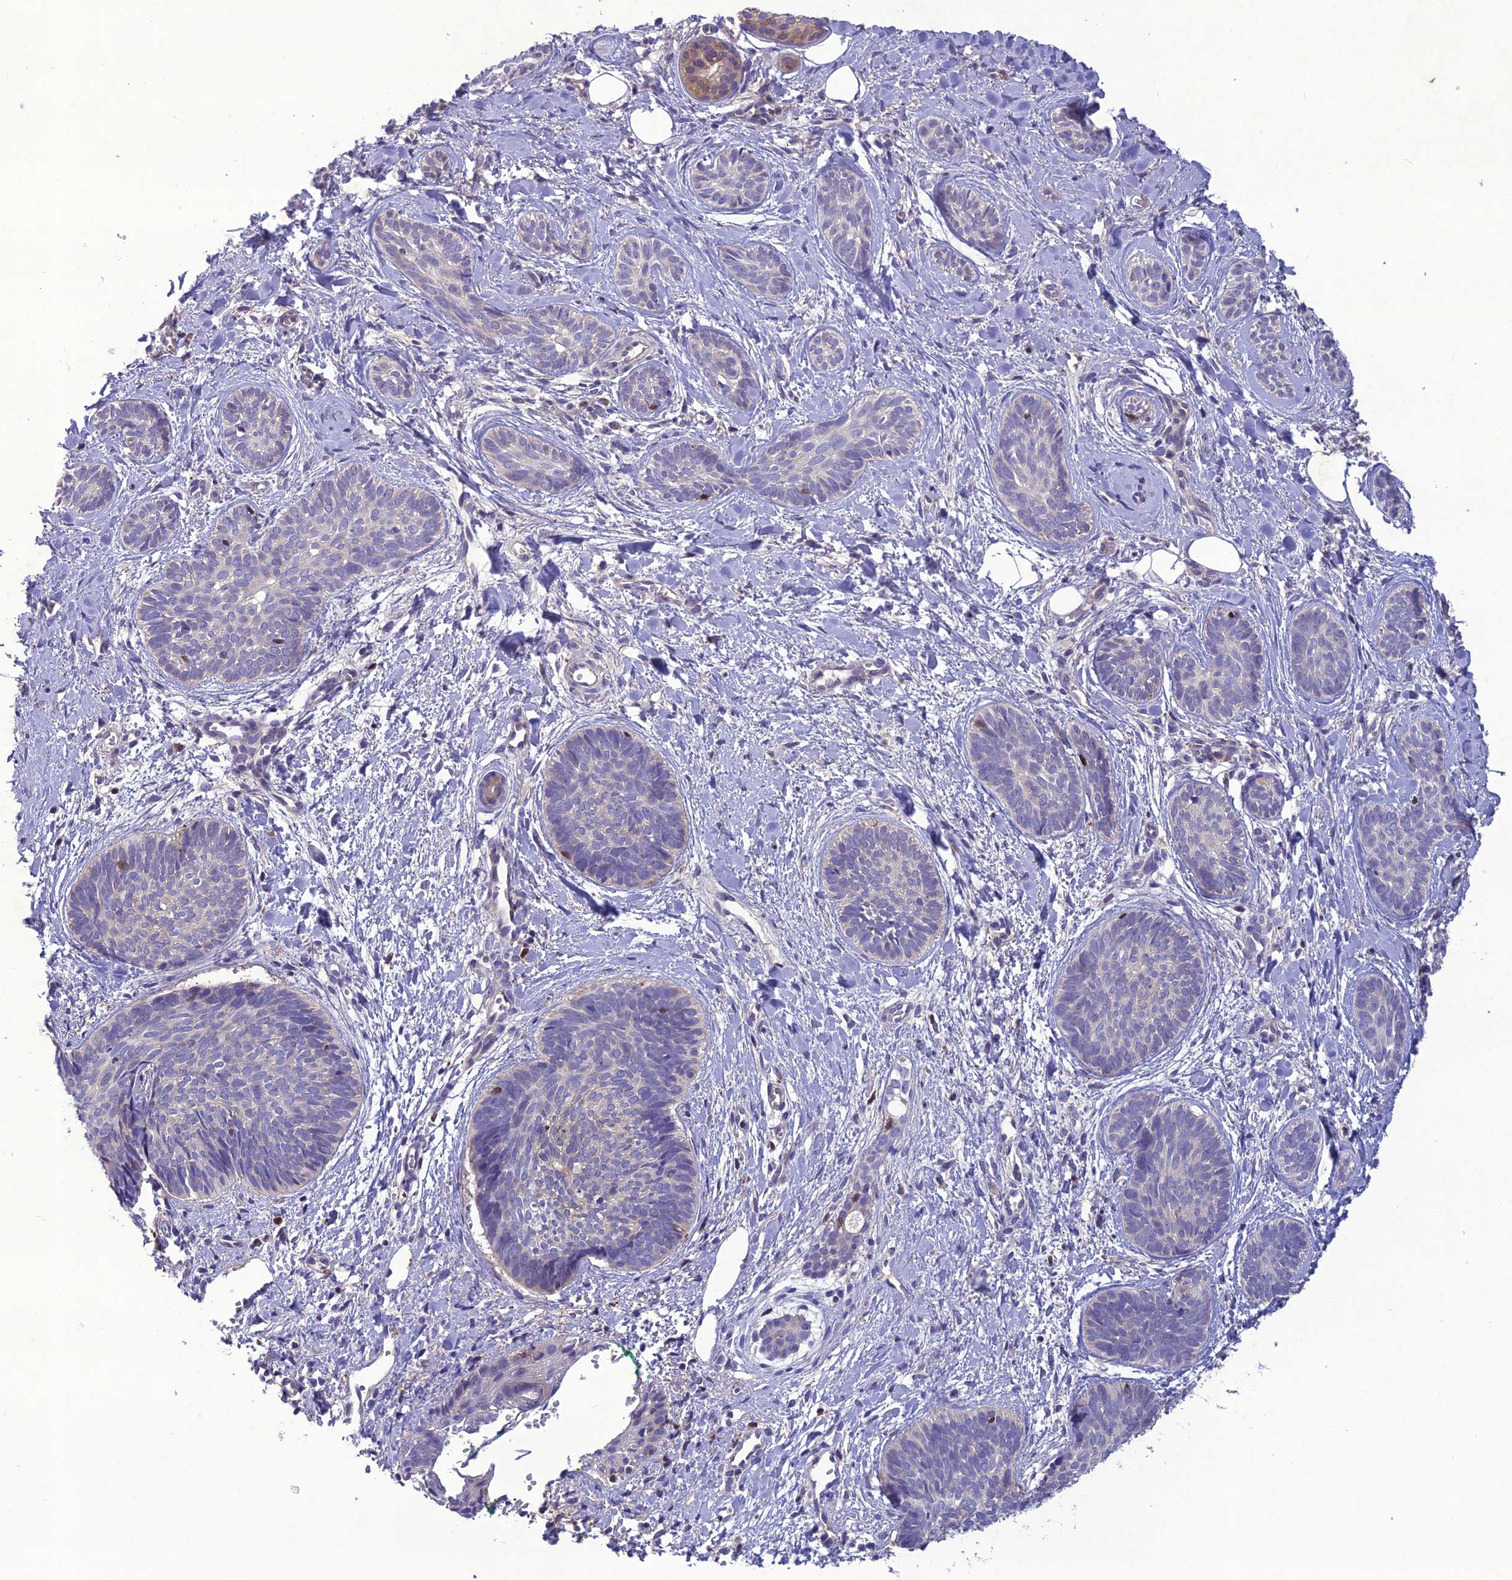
{"staining": {"intensity": "negative", "quantity": "none", "location": "none"}, "tissue": "skin cancer", "cell_type": "Tumor cells", "image_type": "cancer", "snomed": [{"axis": "morphology", "description": "Basal cell carcinoma"}, {"axis": "topography", "description": "Skin"}], "caption": "This micrograph is of skin basal cell carcinoma stained with immunohistochemistry (IHC) to label a protein in brown with the nuclei are counter-stained blue. There is no staining in tumor cells.", "gene": "GDF6", "patient": {"sex": "female", "age": 81}}